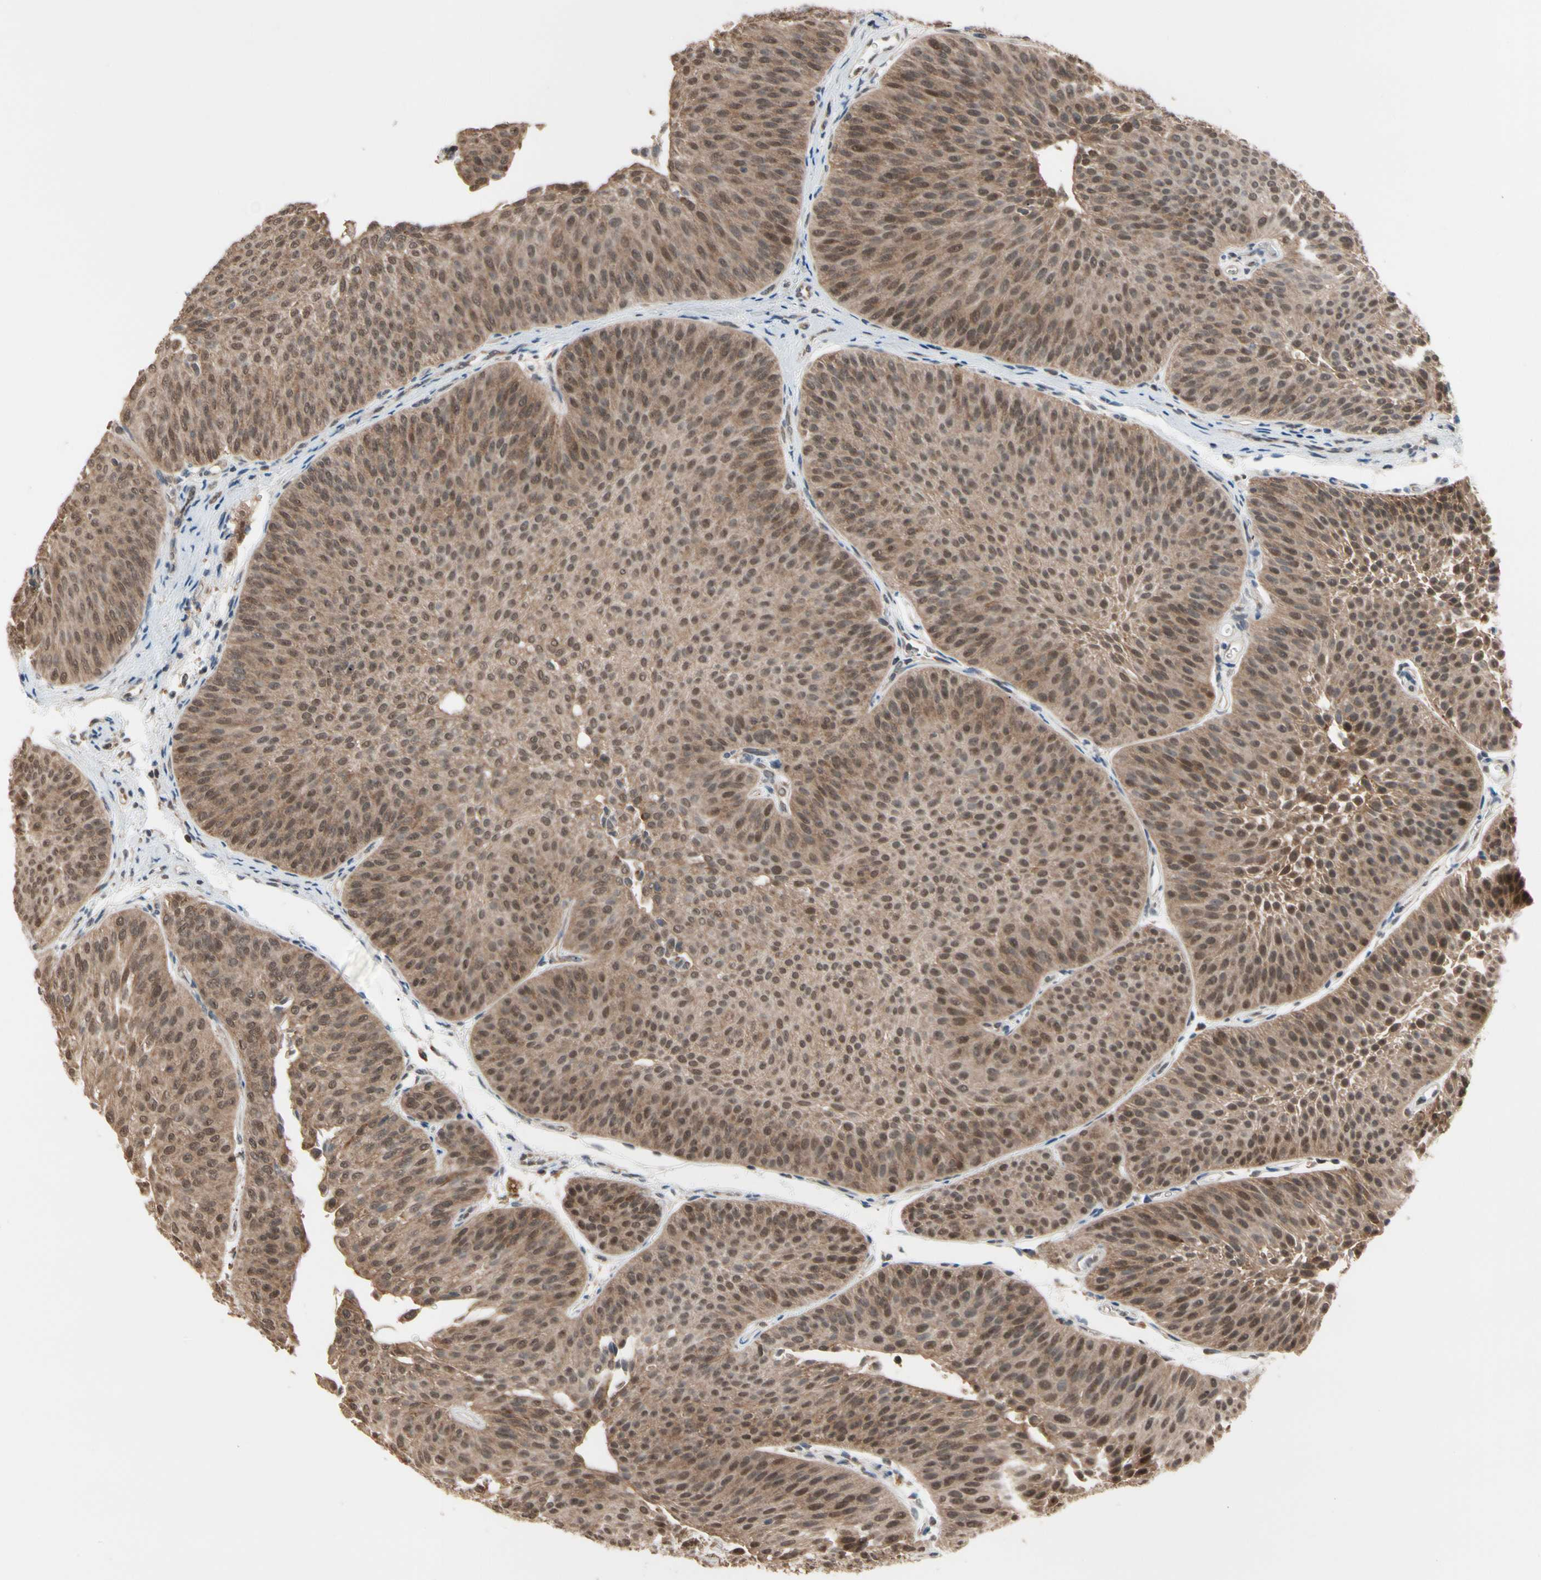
{"staining": {"intensity": "moderate", "quantity": ">75%", "location": "cytoplasmic/membranous,nuclear"}, "tissue": "urothelial cancer", "cell_type": "Tumor cells", "image_type": "cancer", "snomed": [{"axis": "morphology", "description": "Urothelial carcinoma, Low grade"}, {"axis": "topography", "description": "Urinary bladder"}], "caption": "IHC histopathology image of neoplastic tissue: human urothelial cancer stained using immunohistochemistry reveals medium levels of moderate protein expression localized specifically in the cytoplasmic/membranous and nuclear of tumor cells, appearing as a cytoplasmic/membranous and nuclear brown color.", "gene": "MTHFS", "patient": {"sex": "female", "age": 60}}